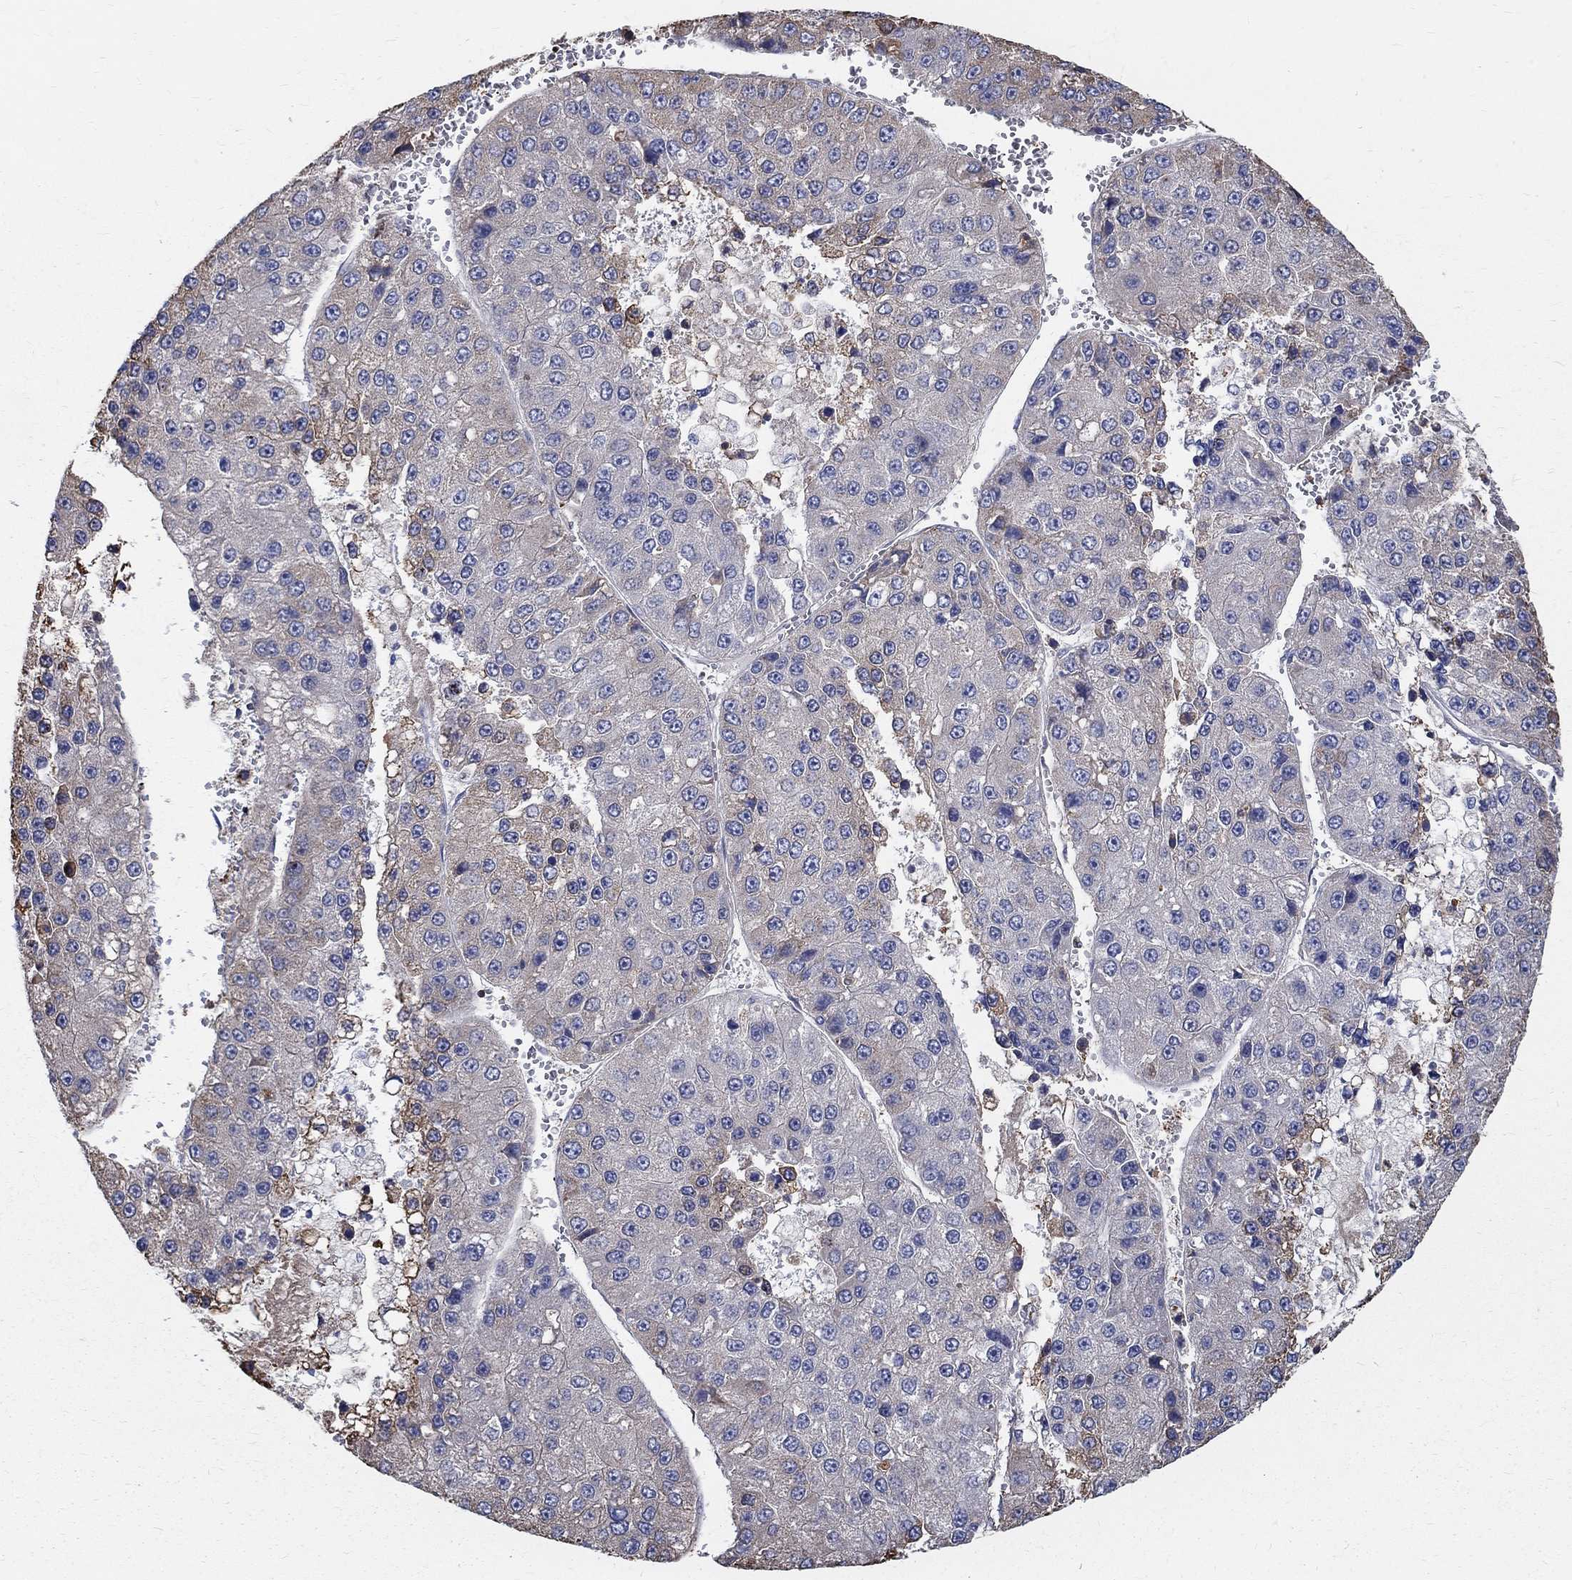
{"staining": {"intensity": "moderate", "quantity": "<25%", "location": "cytoplasmic/membranous"}, "tissue": "liver cancer", "cell_type": "Tumor cells", "image_type": "cancer", "snomed": [{"axis": "morphology", "description": "Carcinoma, Hepatocellular, NOS"}, {"axis": "topography", "description": "Liver"}], "caption": "A histopathology image of hepatocellular carcinoma (liver) stained for a protein exhibits moderate cytoplasmic/membranous brown staining in tumor cells. The protein is shown in brown color, while the nuclei are stained blue.", "gene": "AGAP2", "patient": {"sex": "female", "age": 73}}